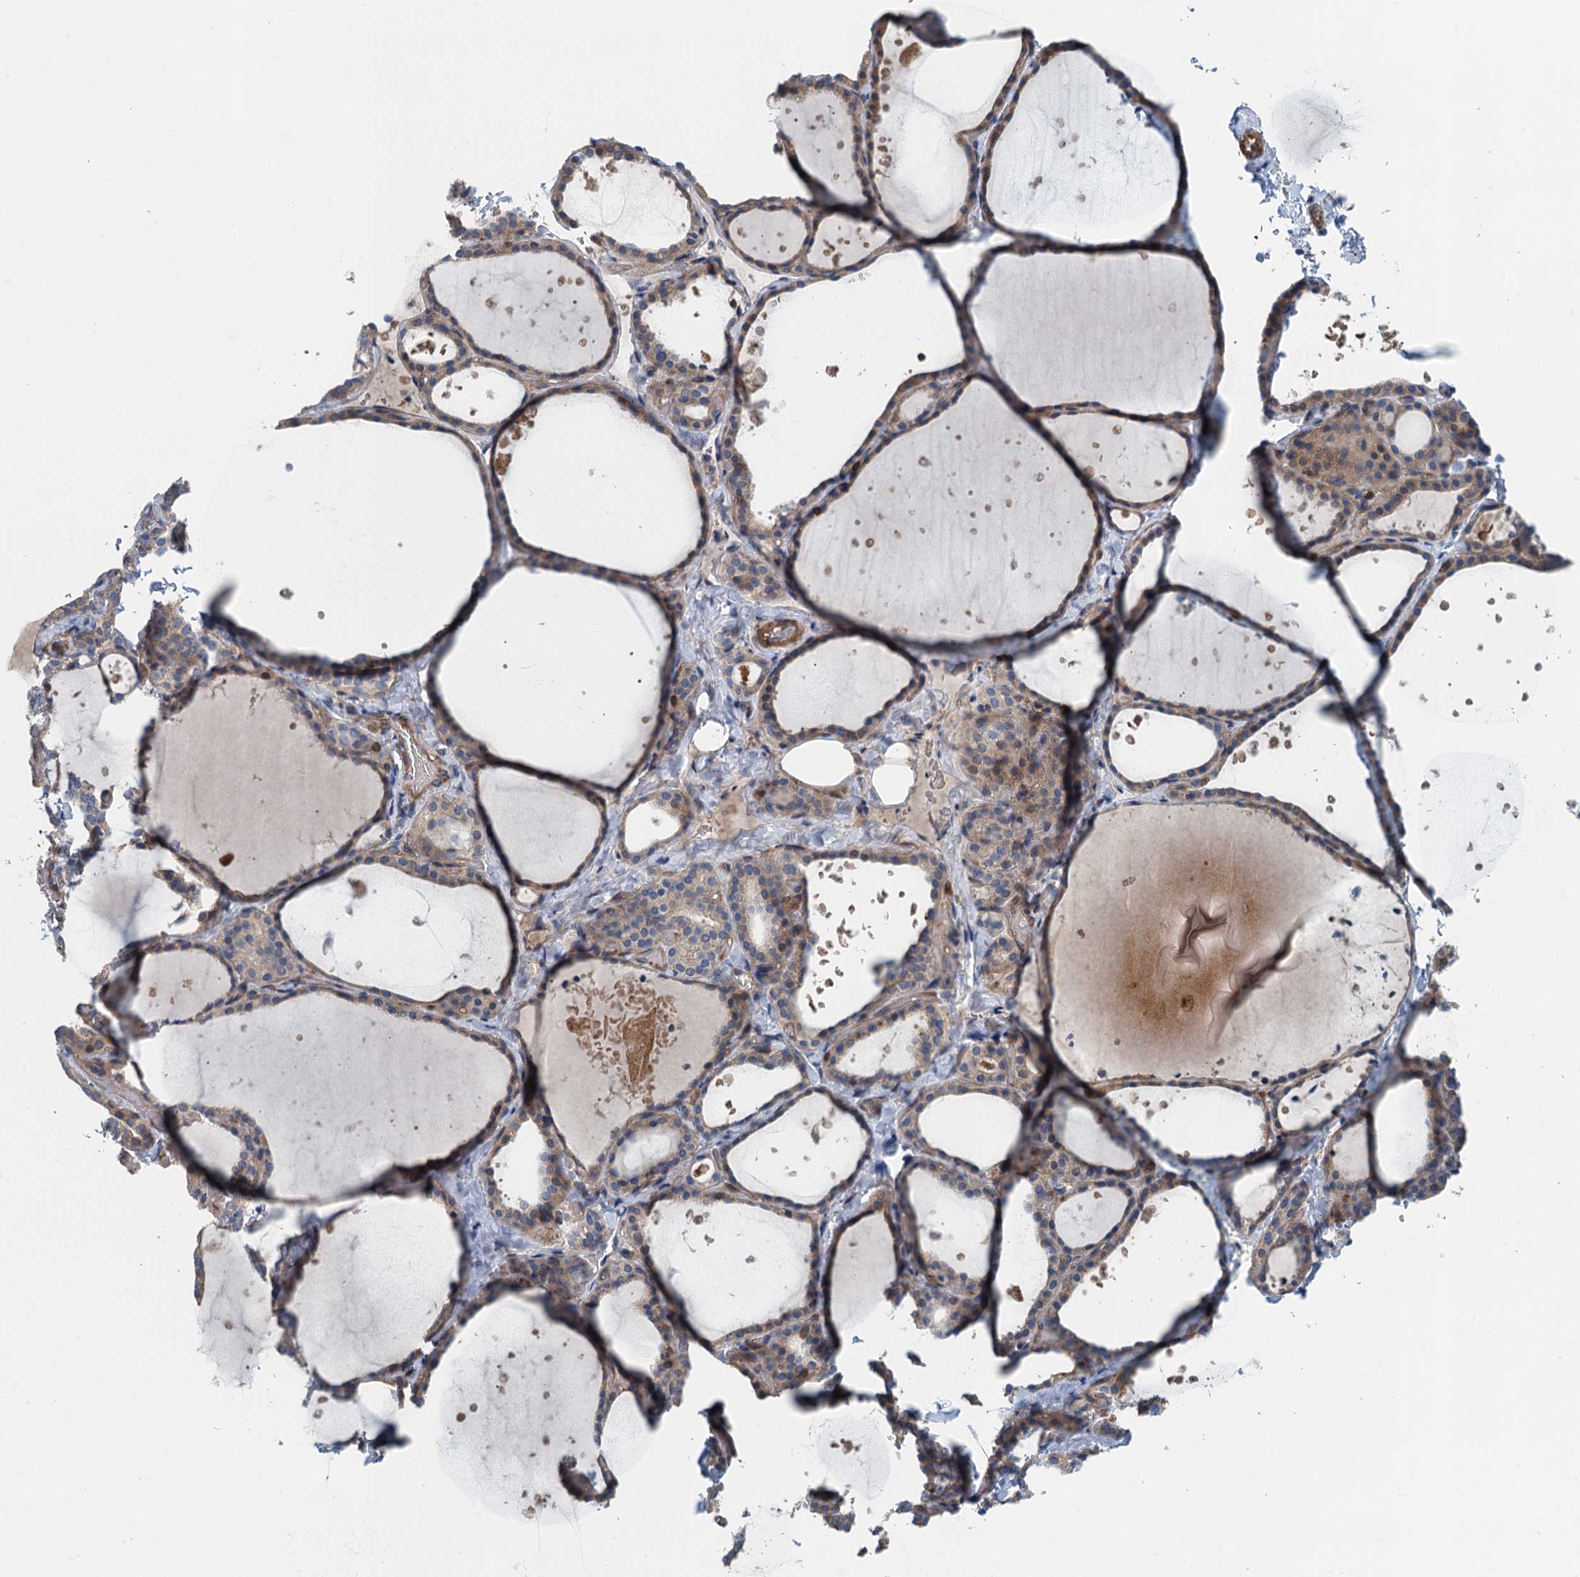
{"staining": {"intensity": "weak", "quantity": "25%-75%", "location": "cytoplasmic/membranous"}, "tissue": "thyroid gland", "cell_type": "Glandular cells", "image_type": "normal", "snomed": [{"axis": "morphology", "description": "Normal tissue, NOS"}, {"axis": "topography", "description": "Thyroid gland"}], "caption": "Immunohistochemistry image of normal human thyroid gland stained for a protein (brown), which exhibits low levels of weak cytoplasmic/membranous staining in about 25%-75% of glandular cells.", "gene": "PPP1R14D", "patient": {"sex": "female", "age": 44}}